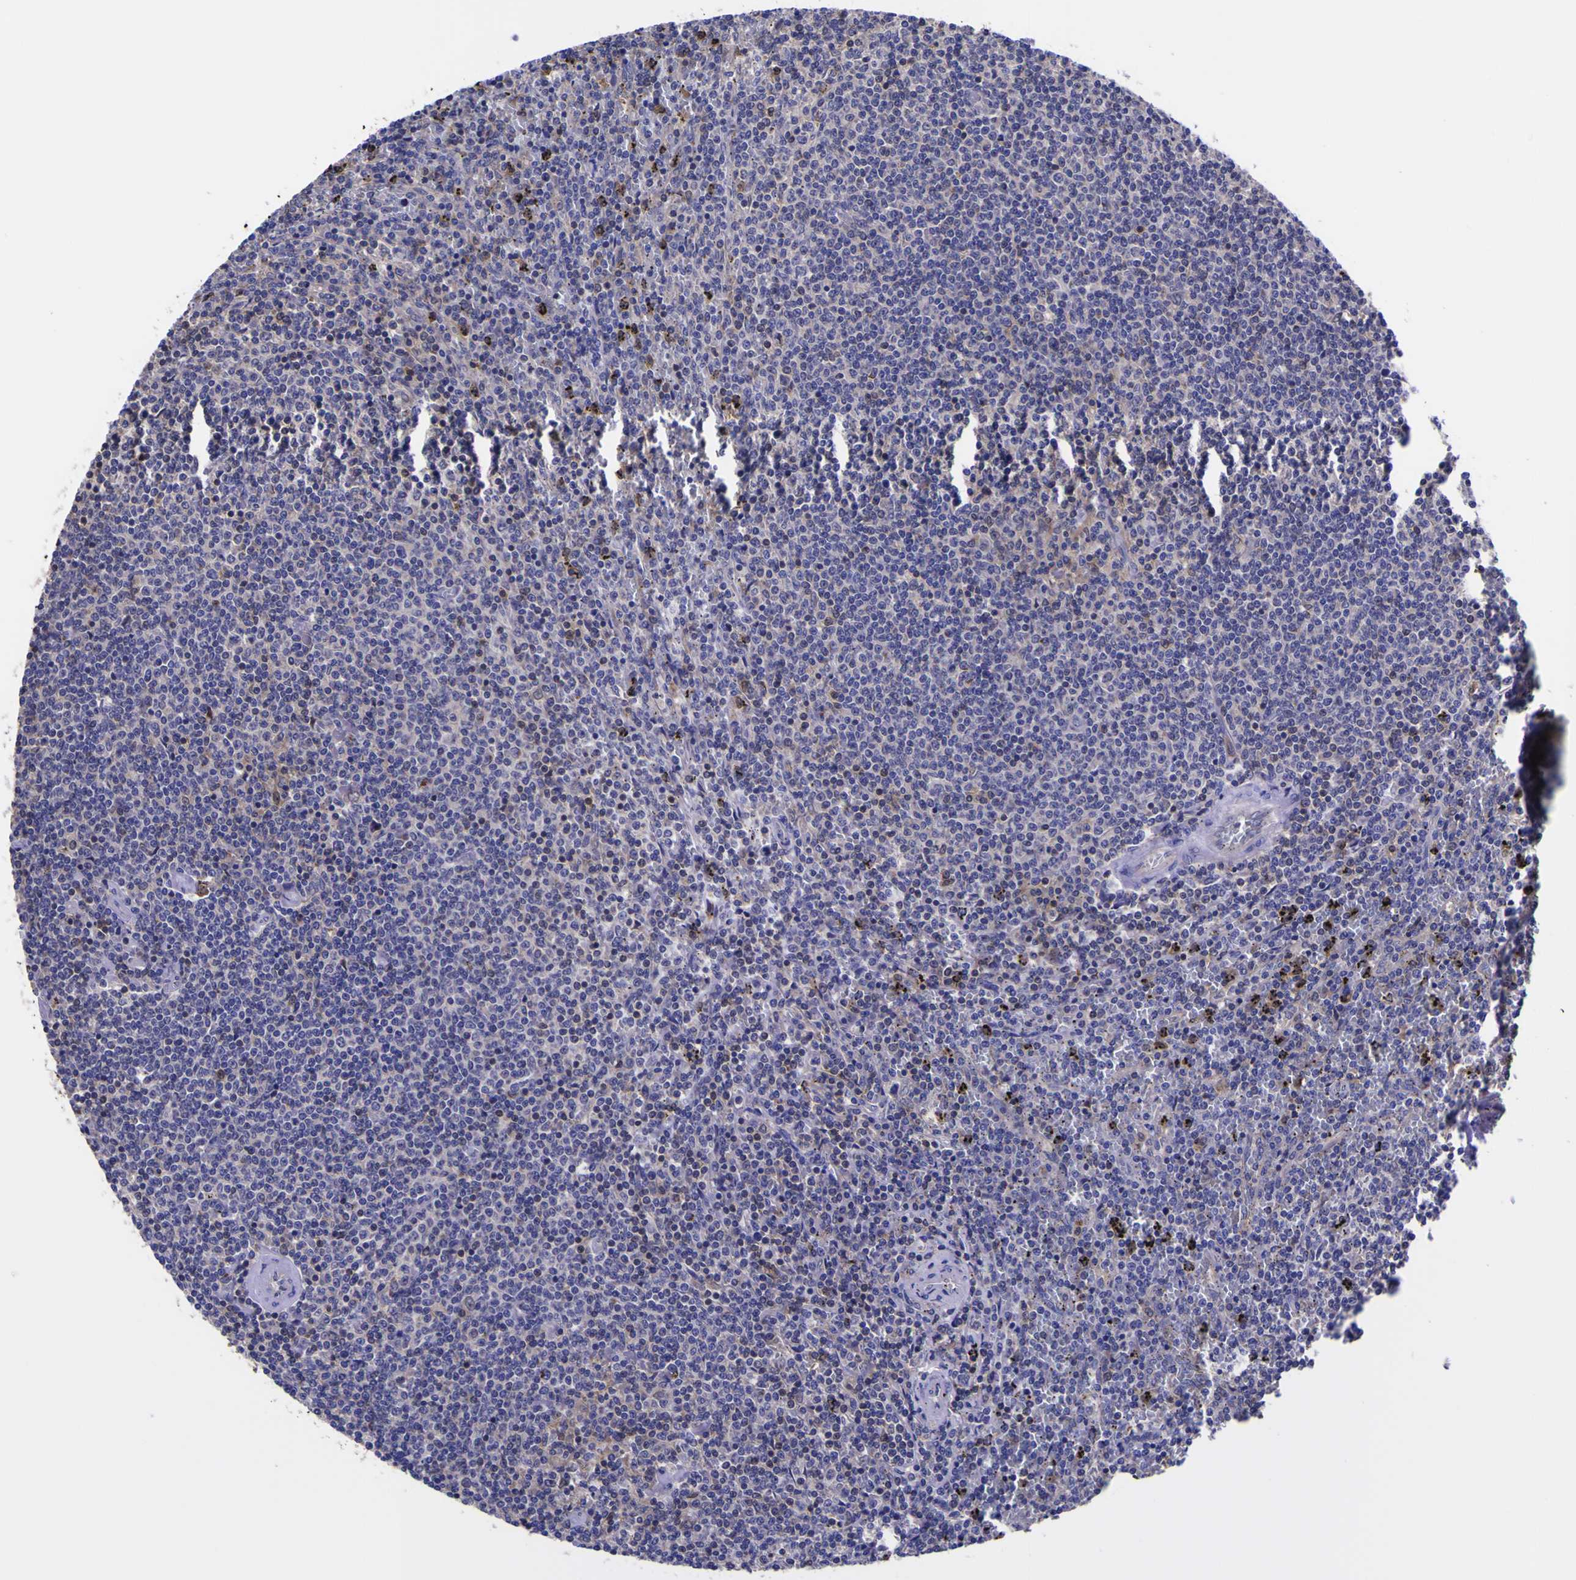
{"staining": {"intensity": "negative", "quantity": "none", "location": "none"}, "tissue": "lymphoma", "cell_type": "Tumor cells", "image_type": "cancer", "snomed": [{"axis": "morphology", "description": "Malignant lymphoma, non-Hodgkin's type, Low grade"}, {"axis": "topography", "description": "Spleen"}], "caption": "Tumor cells show no significant staining in malignant lymphoma, non-Hodgkin's type (low-grade).", "gene": "MAPK14", "patient": {"sex": "female", "age": 50}}